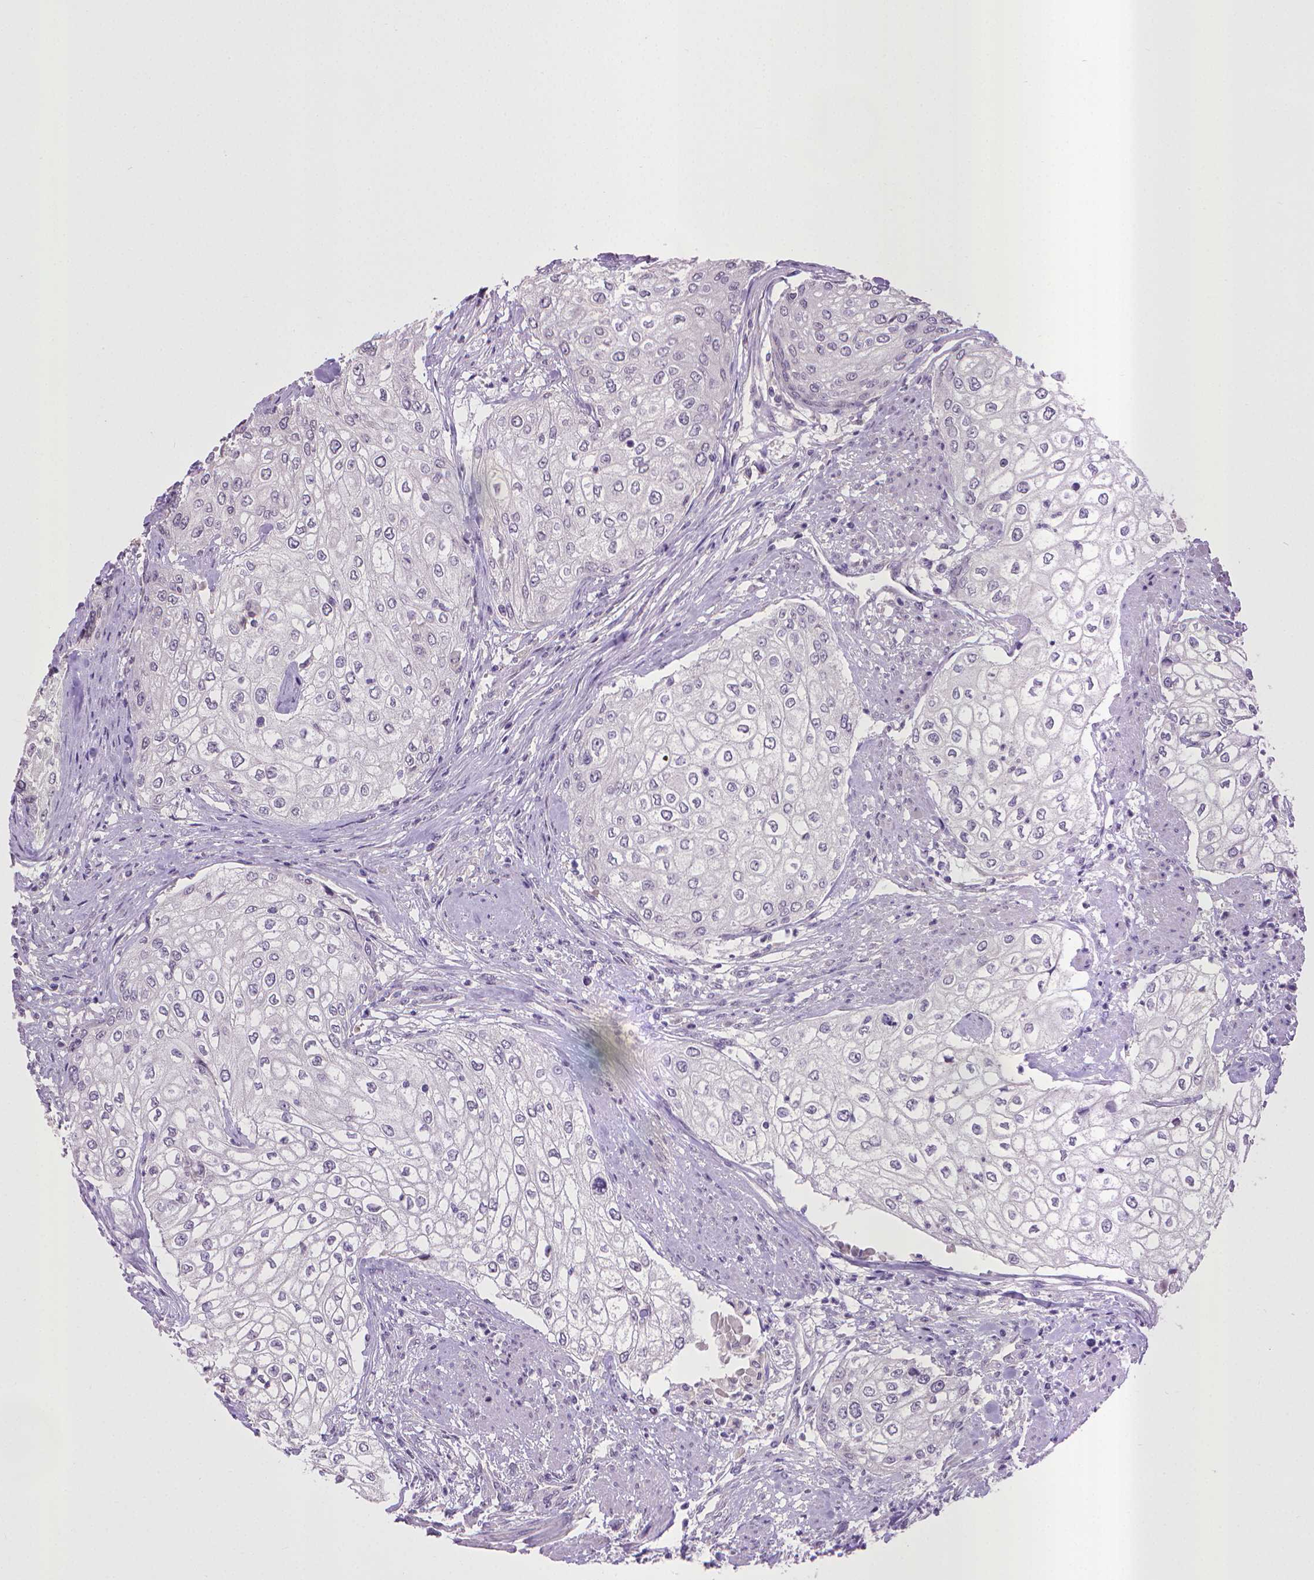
{"staining": {"intensity": "negative", "quantity": "none", "location": "none"}, "tissue": "urothelial cancer", "cell_type": "Tumor cells", "image_type": "cancer", "snomed": [{"axis": "morphology", "description": "Urothelial carcinoma, High grade"}, {"axis": "topography", "description": "Urinary bladder"}], "caption": "DAB (3,3'-diaminobenzidine) immunohistochemical staining of human high-grade urothelial carcinoma exhibits no significant expression in tumor cells. The staining was performed using DAB (3,3'-diaminobenzidine) to visualize the protein expression in brown, while the nuclei were stained in blue with hematoxylin (Magnification: 20x).", "gene": "CPM", "patient": {"sex": "male", "age": 62}}